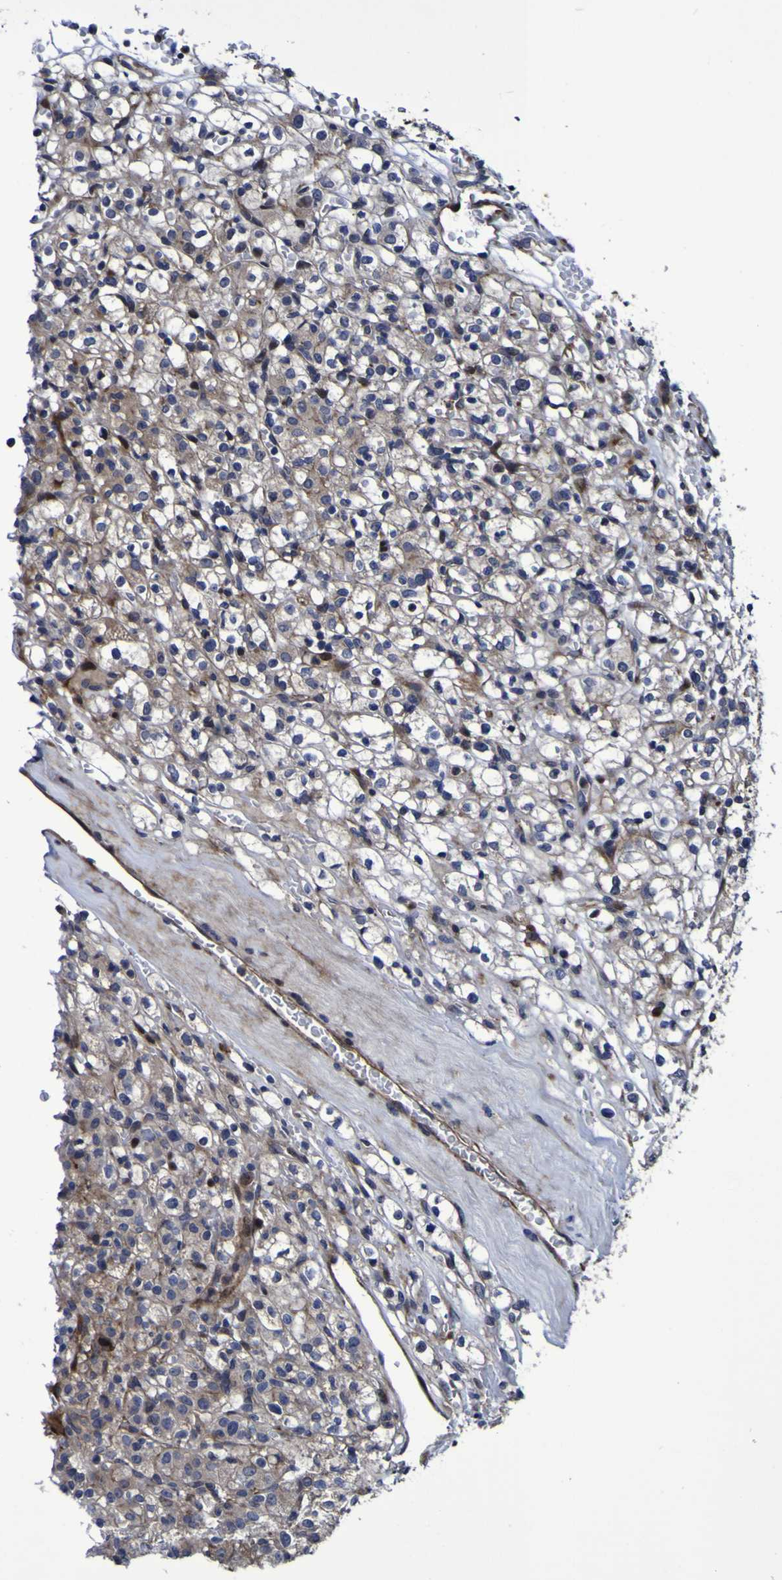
{"staining": {"intensity": "moderate", "quantity": ">75%", "location": "cytoplasmic/membranous"}, "tissue": "renal cancer", "cell_type": "Tumor cells", "image_type": "cancer", "snomed": [{"axis": "morphology", "description": "Normal tissue, NOS"}, {"axis": "morphology", "description": "Adenocarcinoma, NOS"}, {"axis": "topography", "description": "Kidney"}], "caption": "Brown immunohistochemical staining in renal adenocarcinoma demonstrates moderate cytoplasmic/membranous expression in approximately >75% of tumor cells. The protein of interest is shown in brown color, while the nuclei are stained blue.", "gene": "MGLL", "patient": {"sex": "female", "age": 72}}